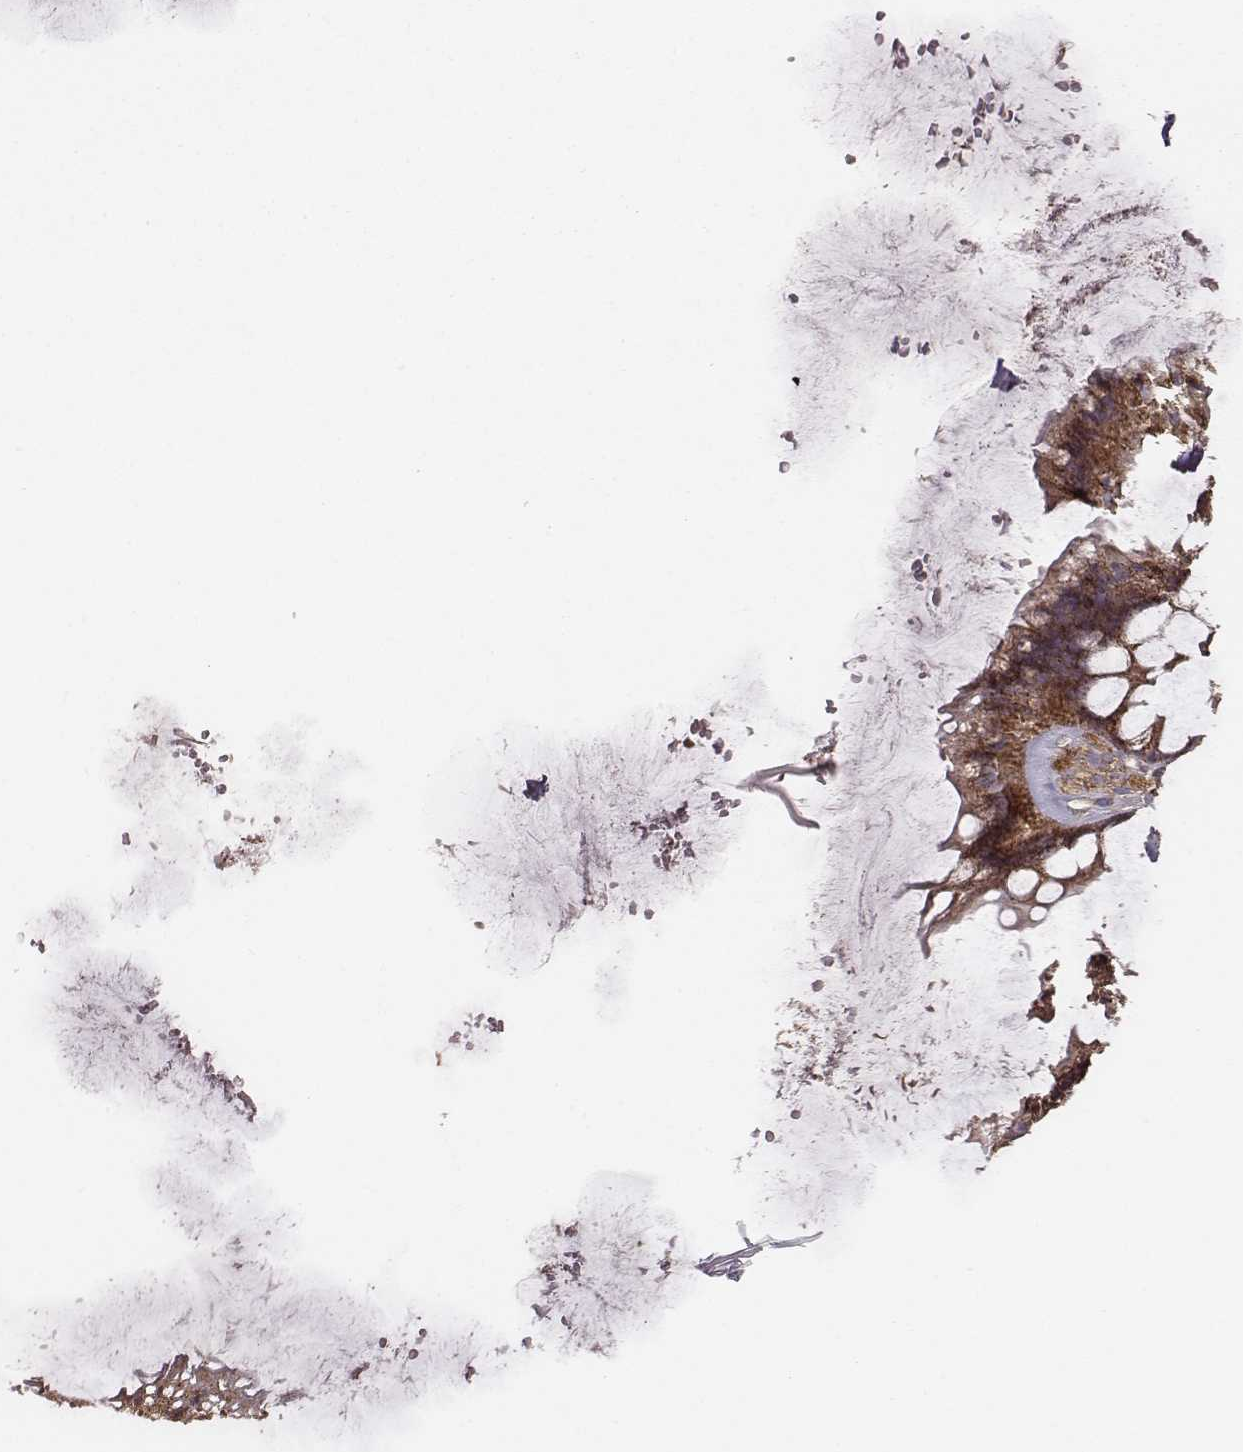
{"staining": {"intensity": "strong", "quantity": ">75%", "location": "cytoplasmic/membranous"}, "tissue": "rectum", "cell_type": "Glandular cells", "image_type": "normal", "snomed": [{"axis": "morphology", "description": "Normal tissue, NOS"}, {"axis": "topography", "description": "Rectum"}], "caption": "Protein staining by immunohistochemistry (IHC) displays strong cytoplasmic/membranous expression in about >75% of glandular cells in unremarkable rectum.", "gene": "VPS26A", "patient": {"sex": "female", "age": 62}}